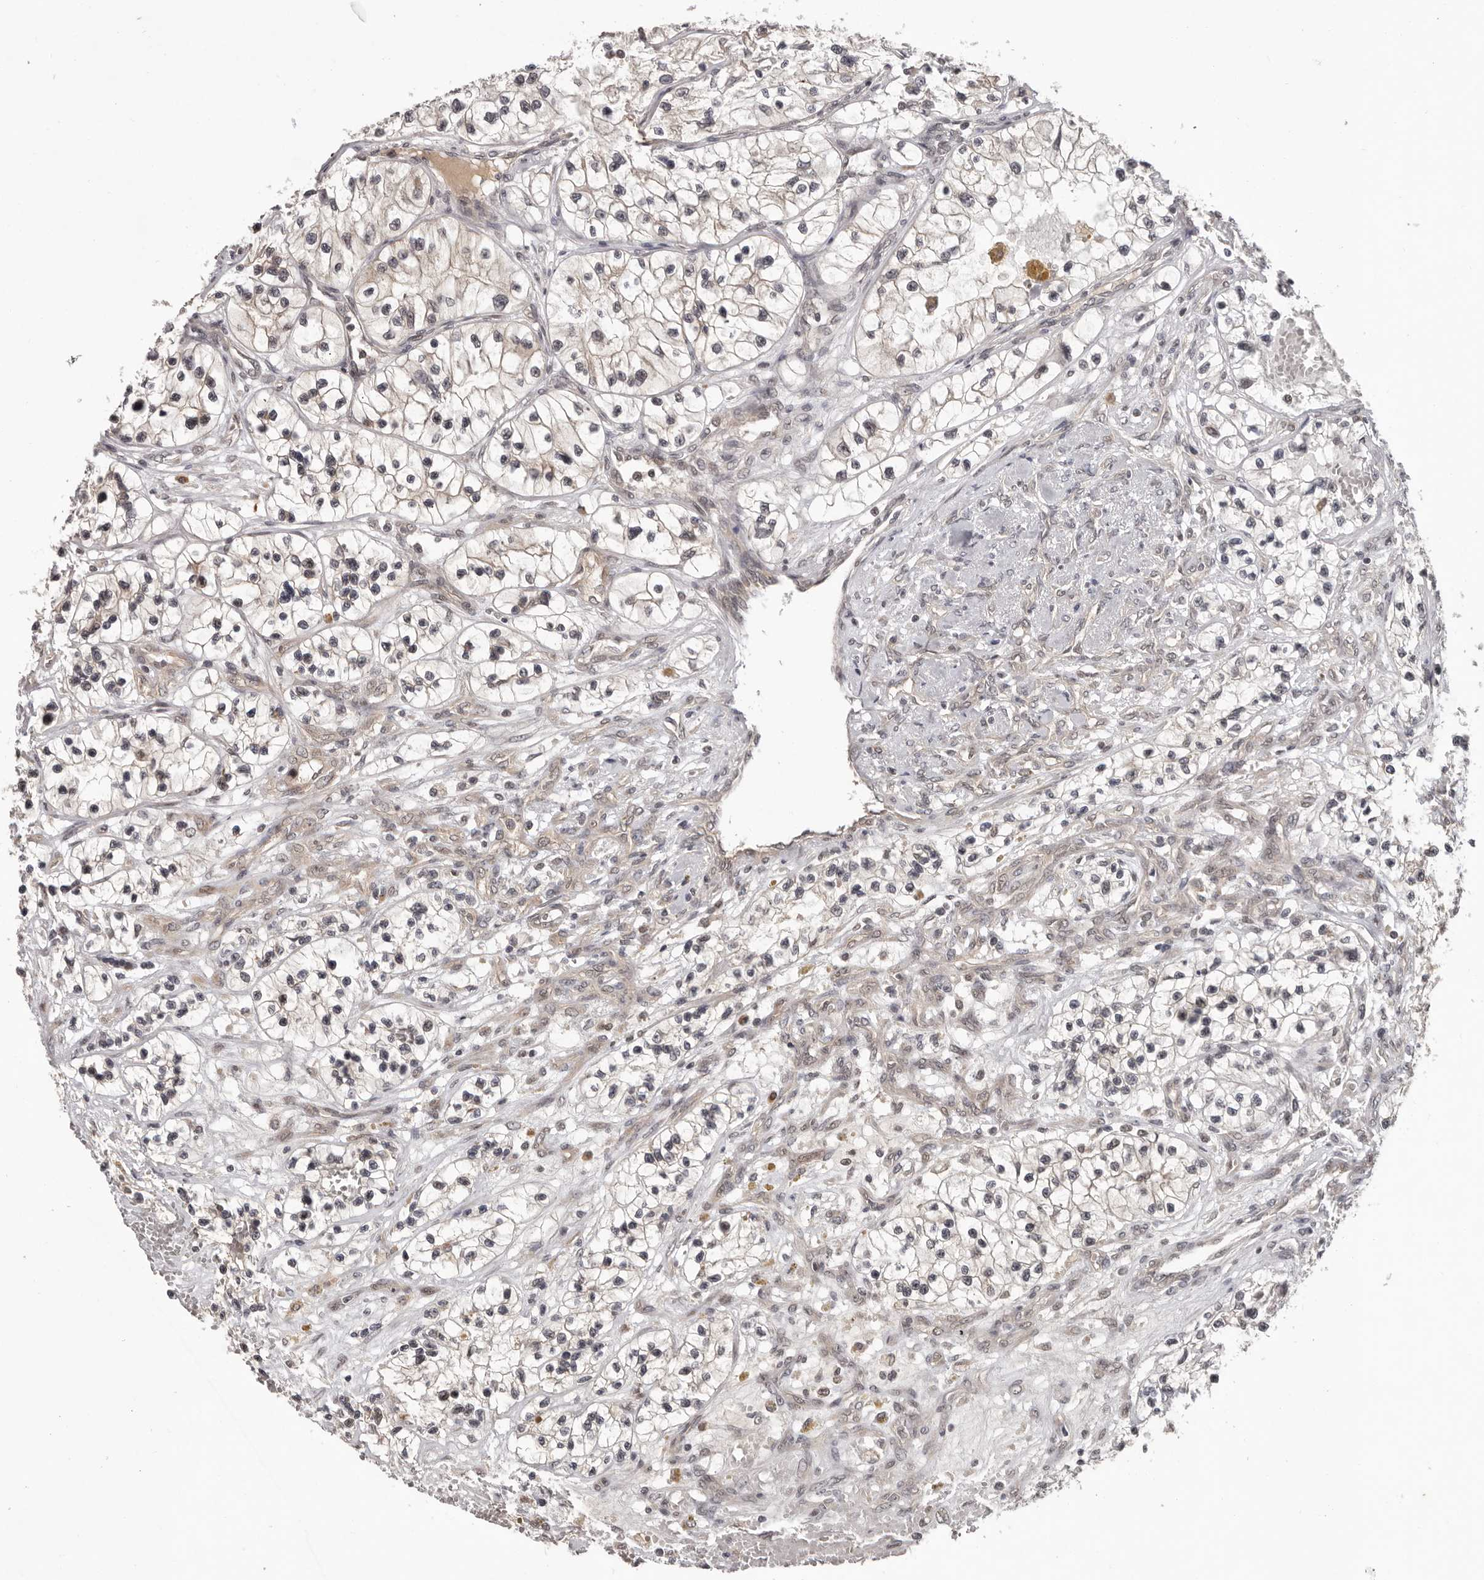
{"staining": {"intensity": "weak", "quantity": "<25%", "location": "cytoplasmic/membranous"}, "tissue": "renal cancer", "cell_type": "Tumor cells", "image_type": "cancer", "snomed": [{"axis": "morphology", "description": "Adenocarcinoma, NOS"}, {"axis": "topography", "description": "Kidney"}], "caption": "Renal cancer (adenocarcinoma) was stained to show a protein in brown. There is no significant staining in tumor cells. (Immunohistochemistry, brightfield microscopy, high magnification).", "gene": "TBX5", "patient": {"sex": "female", "age": 57}}